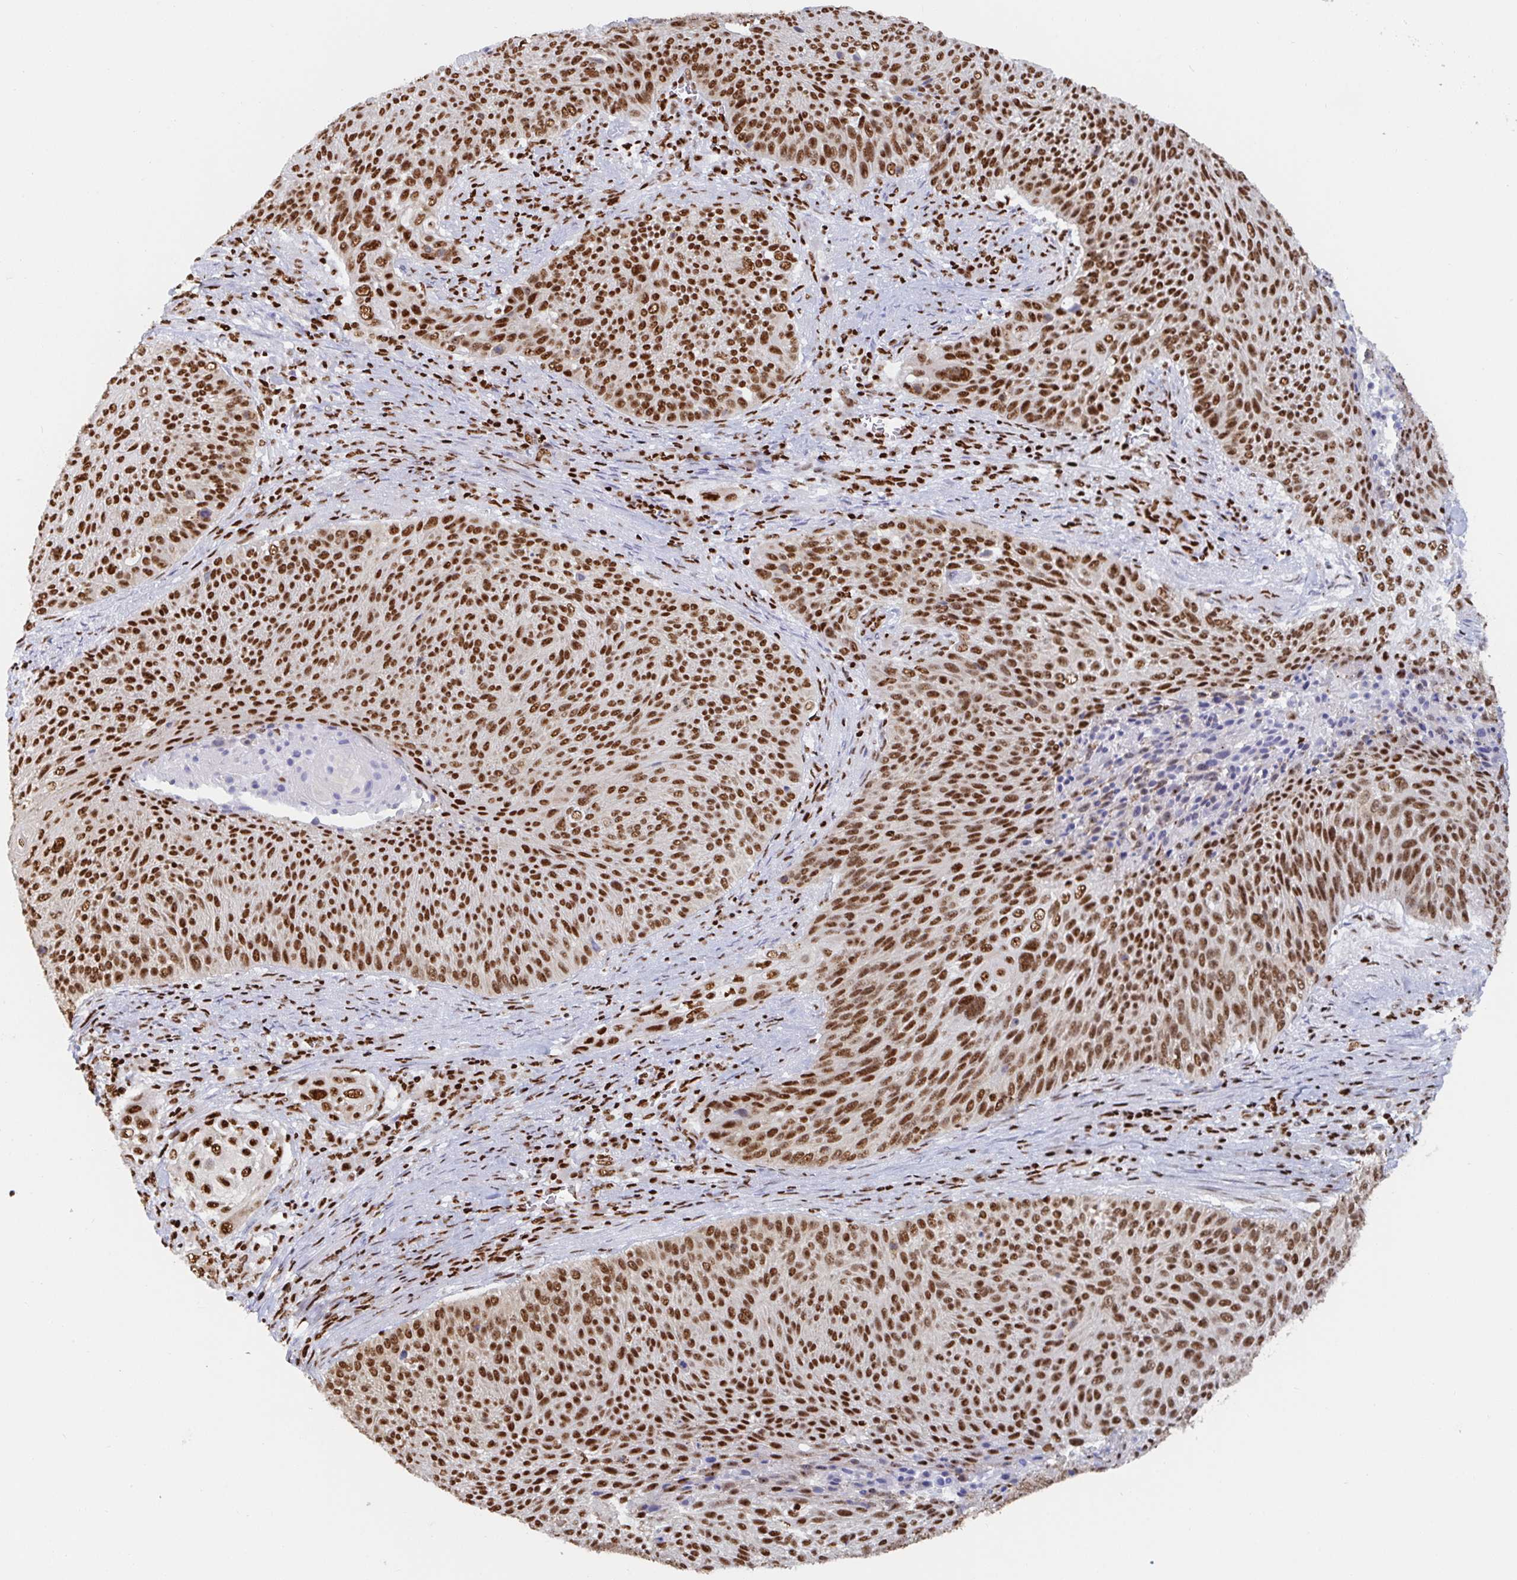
{"staining": {"intensity": "strong", "quantity": ">75%", "location": "nuclear"}, "tissue": "cervical cancer", "cell_type": "Tumor cells", "image_type": "cancer", "snomed": [{"axis": "morphology", "description": "Squamous cell carcinoma, NOS"}, {"axis": "topography", "description": "Cervix"}], "caption": "Squamous cell carcinoma (cervical) stained with IHC displays strong nuclear expression in approximately >75% of tumor cells.", "gene": "EWSR1", "patient": {"sex": "female", "age": 31}}